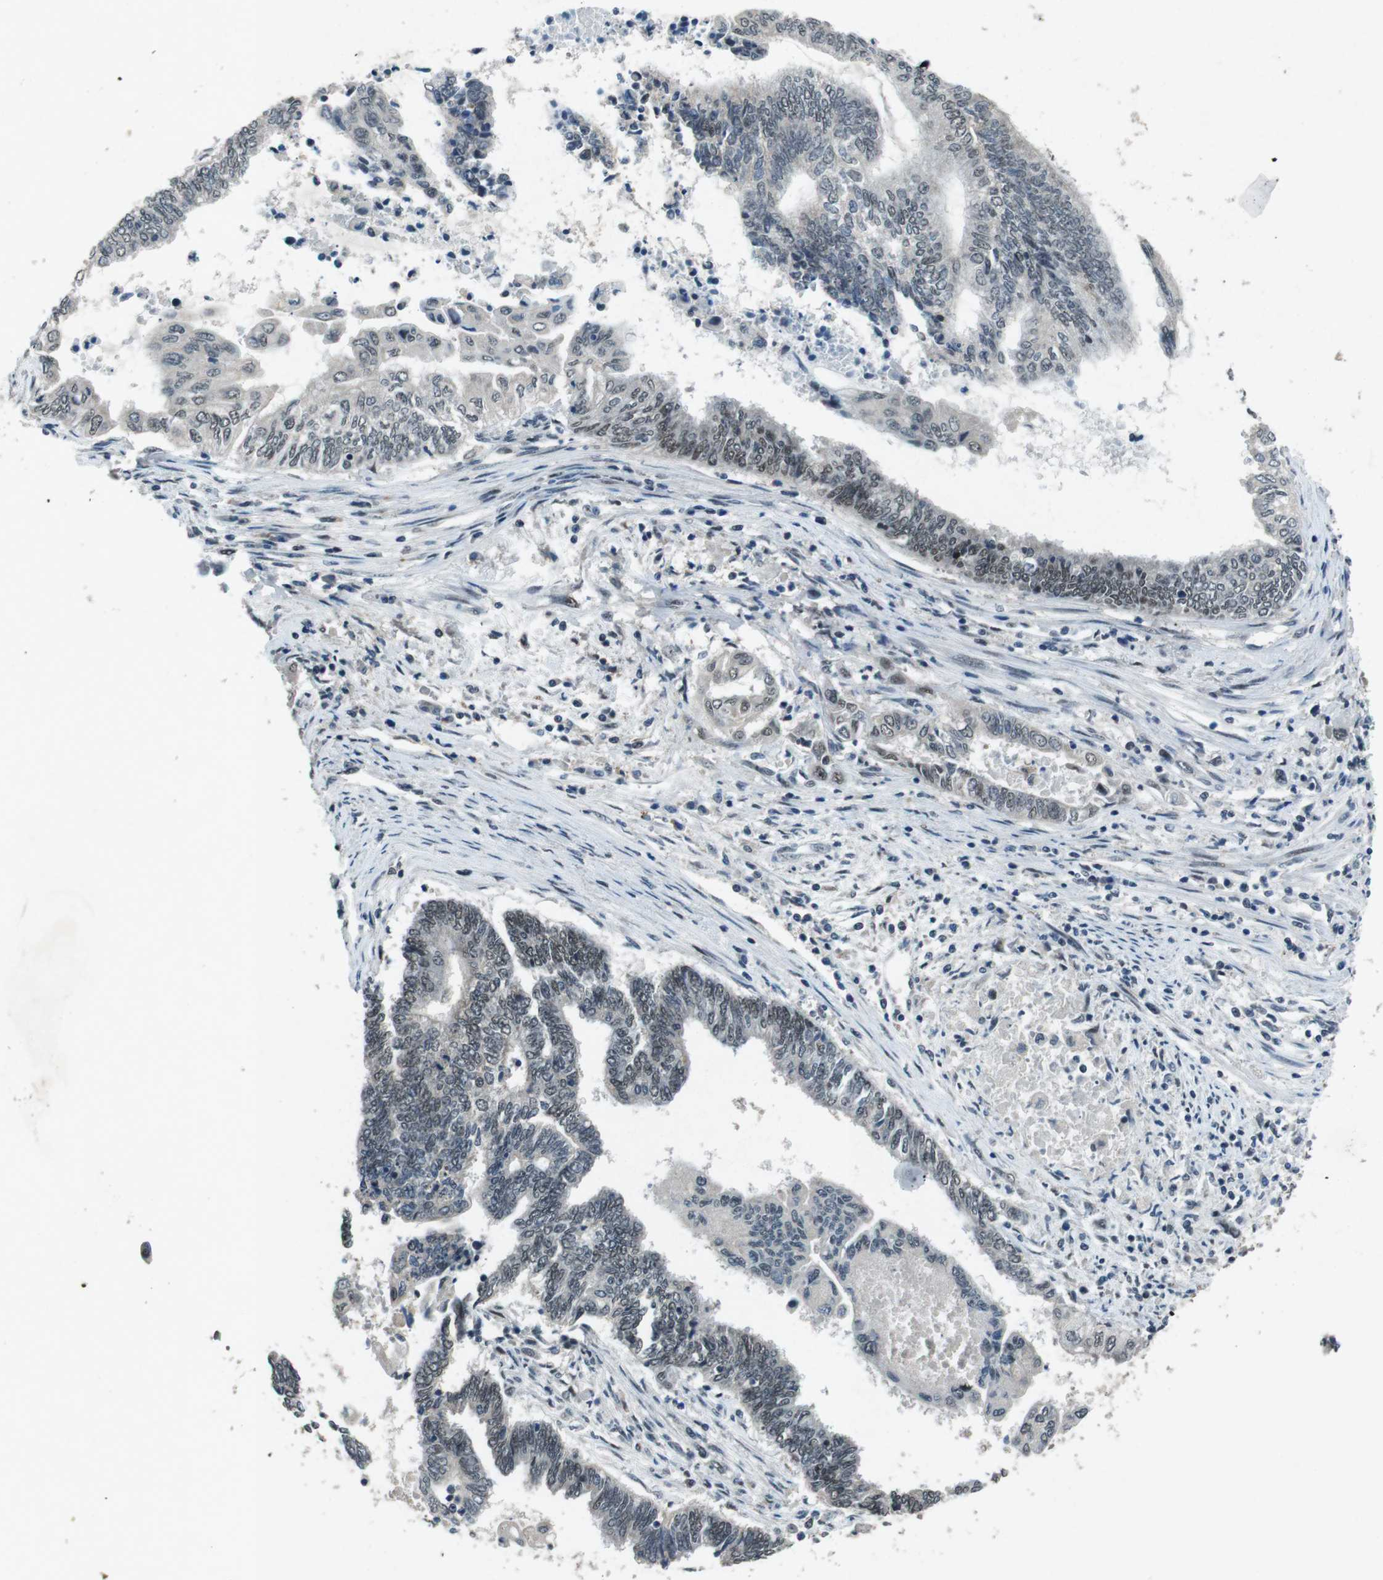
{"staining": {"intensity": "weak", "quantity": "<25%", "location": "nuclear"}, "tissue": "endometrial cancer", "cell_type": "Tumor cells", "image_type": "cancer", "snomed": [{"axis": "morphology", "description": "Adenocarcinoma, NOS"}, {"axis": "topography", "description": "Uterus"}, {"axis": "topography", "description": "Endometrium"}], "caption": "Image shows no significant protein staining in tumor cells of endometrial cancer (adenocarcinoma).", "gene": "USP7", "patient": {"sex": "female", "age": 70}}